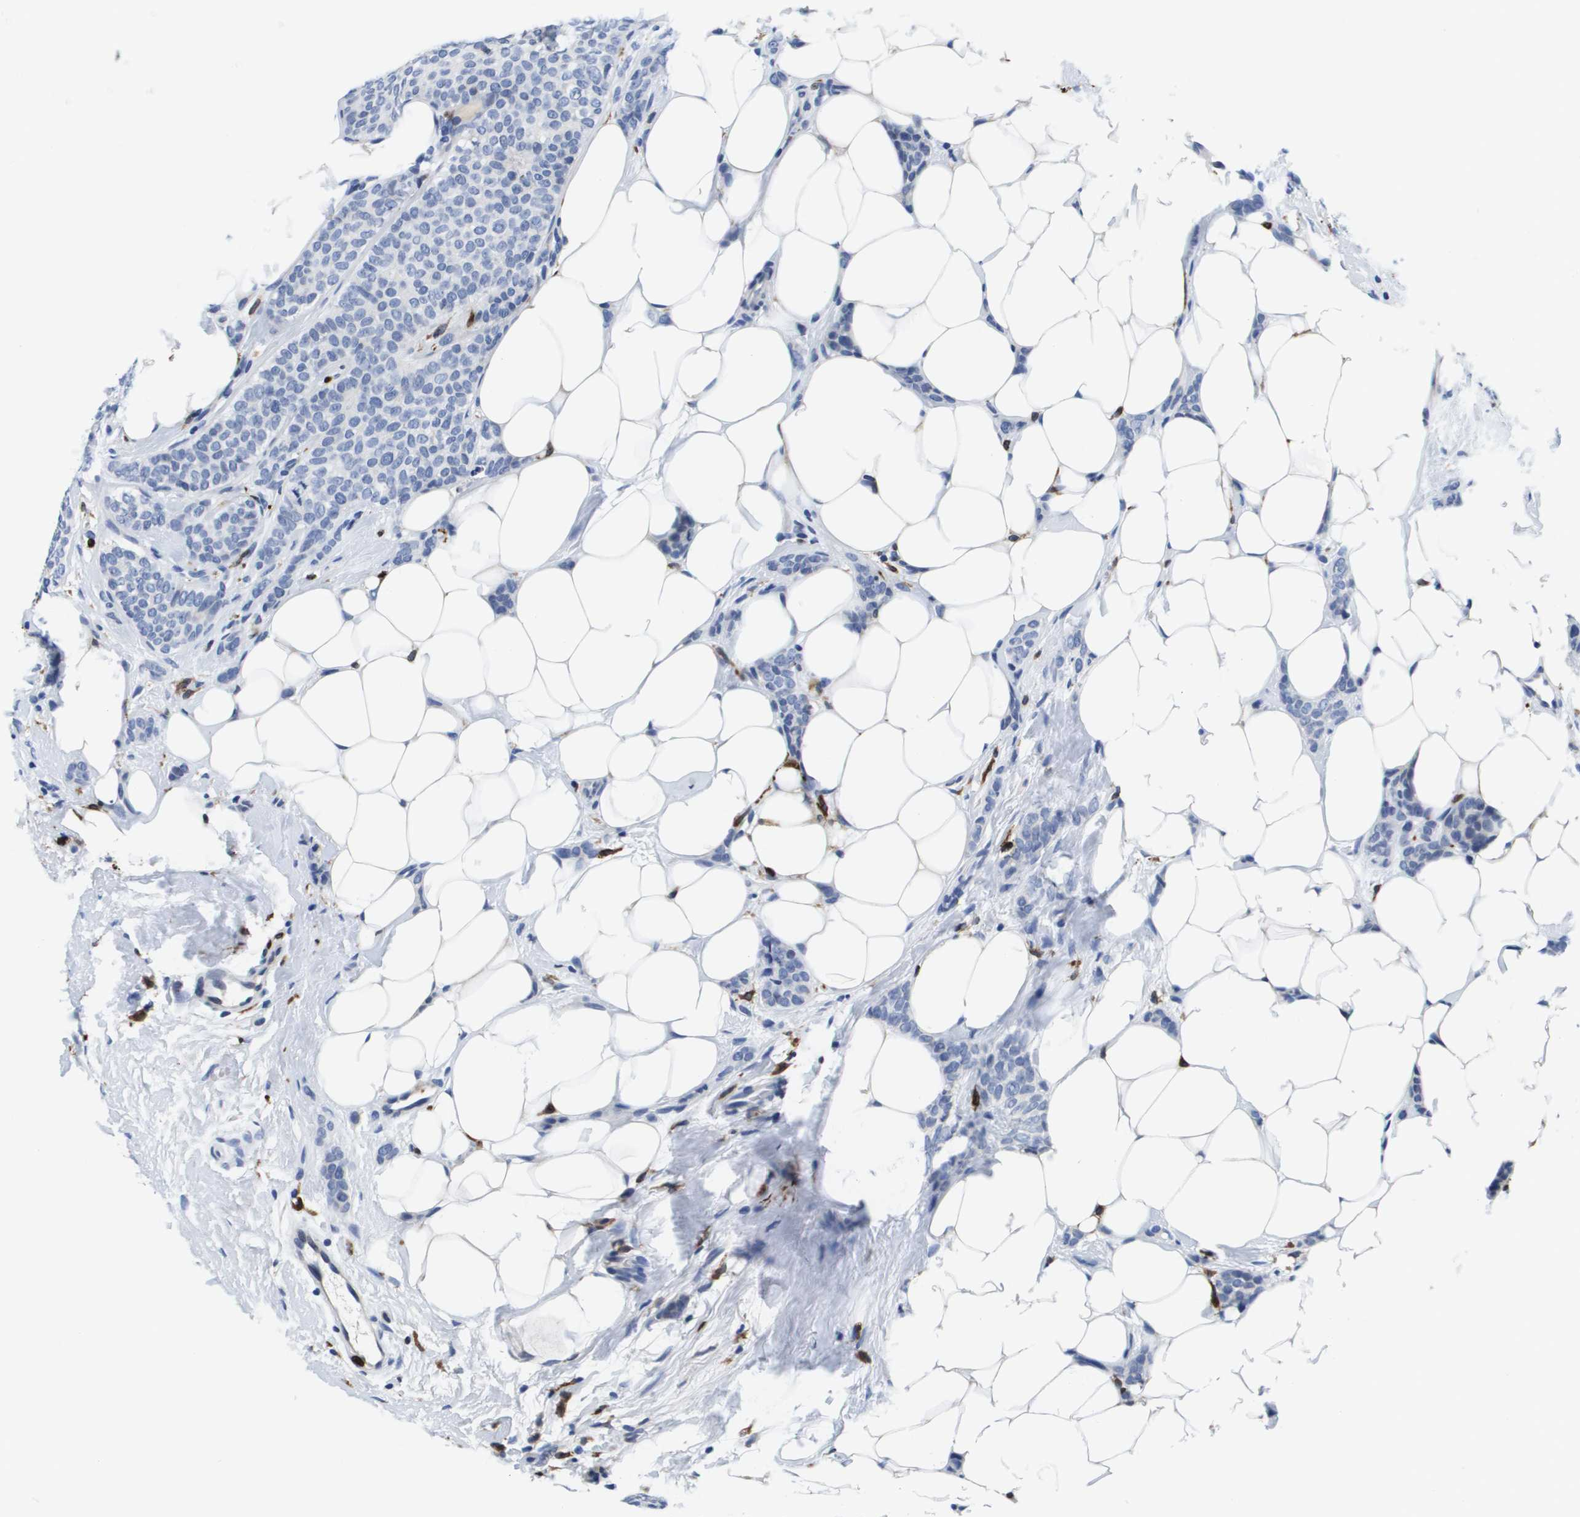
{"staining": {"intensity": "negative", "quantity": "none", "location": "none"}, "tissue": "breast cancer", "cell_type": "Tumor cells", "image_type": "cancer", "snomed": [{"axis": "morphology", "description": "Lobular carcinoma"}, {"axis": "topography", "description": "Skin"}, {"axis": "topography", "description": "Breast"}], "caption": "Immunohistochemistry (IHC) image of lobular carcinoma (breast) stained for a protein (brown), which displays no expression in tumor cells.", "gene": "HMOX1", "patient": {"sex": "female", "age": 46}}